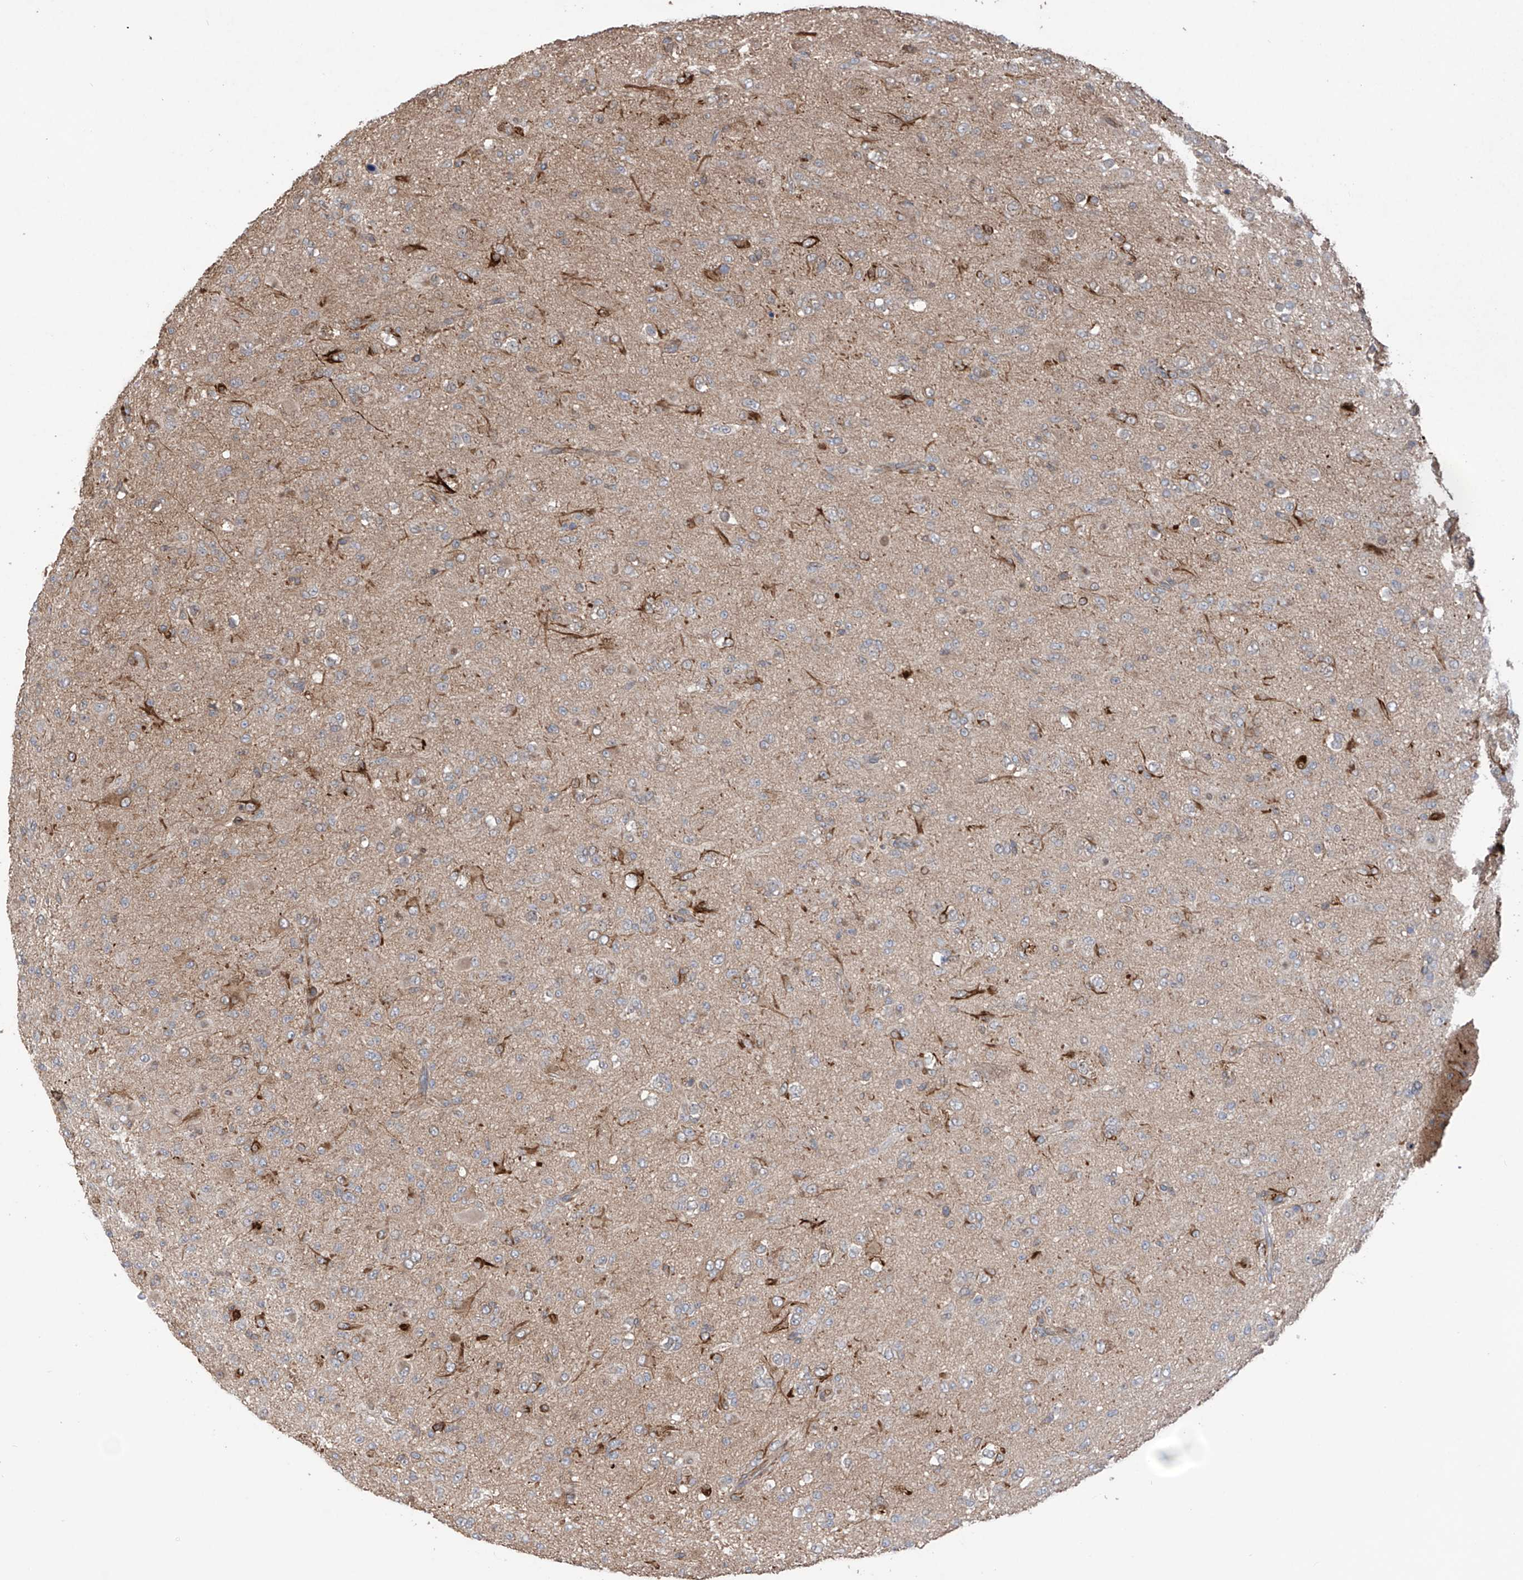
{"staining": {"intensity": "negative", "quantity": "none", "location": "none"}, "tissue": "glioma", "cell_type": "Tumor cells", "image_type": "cancer", "snomed": [{"axis": "morphology", "description": "Glioma, malignant, Low grade"}, {"axis": "topography", "description": "Brain"}], "caption": "This is a micrograph of IHC staining of glioma, which shows no staining in tumor cells. (DAB (3,3'-diaminobenzidine) immunohistochemistry visualized using brightfield microscopy, high magnification).", "gene": "SAMD3", "patient": {"sex": "male", "age": 65}}